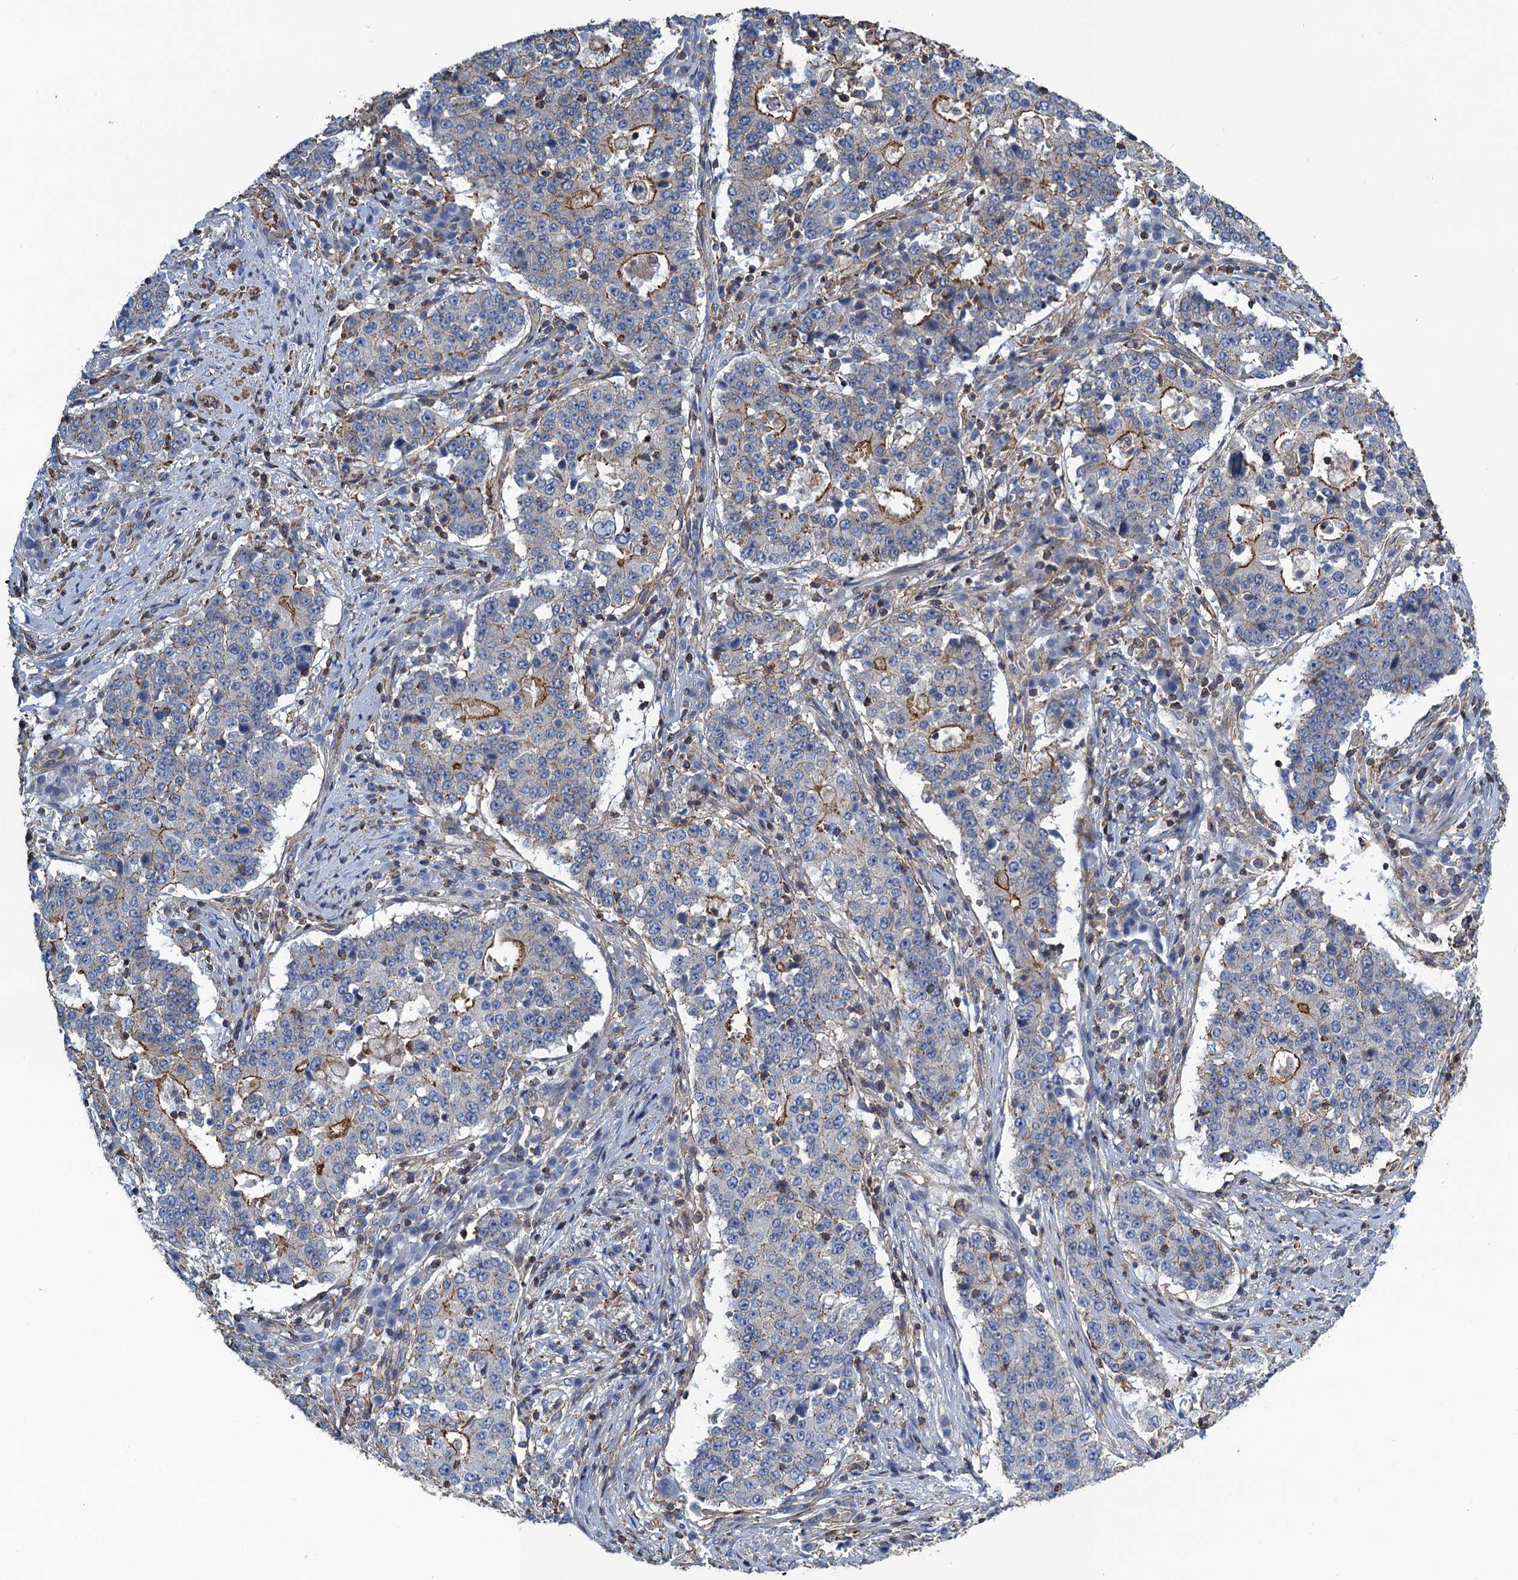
{"staining": {"intensity": "strong", "quantity": "<25%", "location": "cytoplasmic/membranous"}, "tissue": "stomach cancer", "cell_type": "Tumor cells", "image_type": "cancer", "snomed": [{"axis": "morphology", "description": "Adenocarcinoma, NOS"}, {"axis": "topography", "description": "Stomach"}], "caption": "Protein positivity by immunohistochemistry (IHC) exhibits strong cytoplasmic/membranous expression in approximately <25% of tumor cells in adenocarcinoma (stomach).", "gene": "PROSER2", "patient": {"sex": "male", "age": 59}}